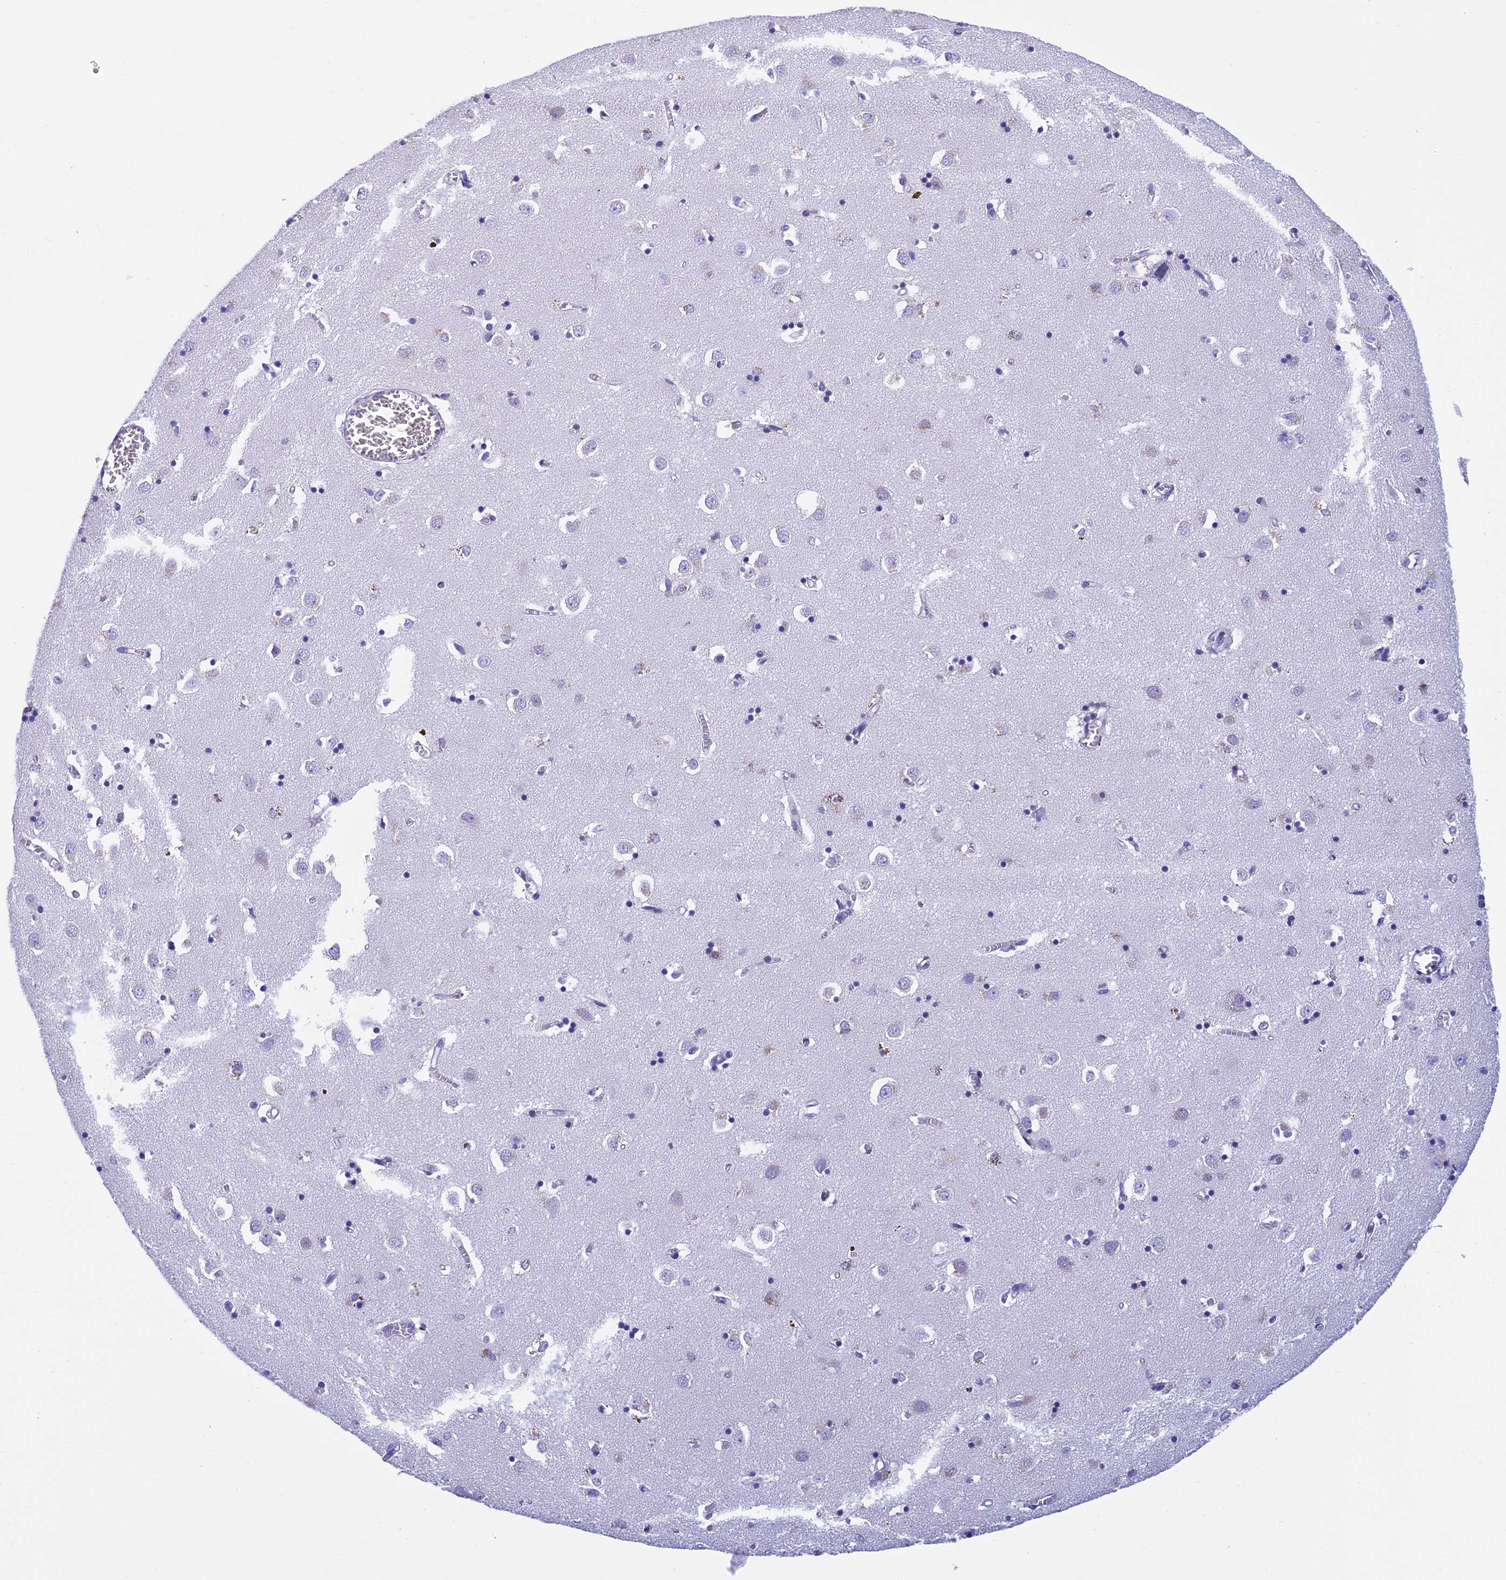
{"staining": {"intensity": "negative", "quantity": "none", "location": "none"}, "tissue": "caudate", "cell_type": "Glial cells", "image_type": "normal", "snomed": [{"axis": "morphology", "description": "Normal tissue, NOS"}, {"axis": "topography", "description": "Lateral ventricle wall"}], "caption": "Unremarkable caudate was stained to show a protein in brown. There is no significant positivity in glial cells.", "gene": "SLC8B1", "patient": {"sex": "male", "age": 70}}